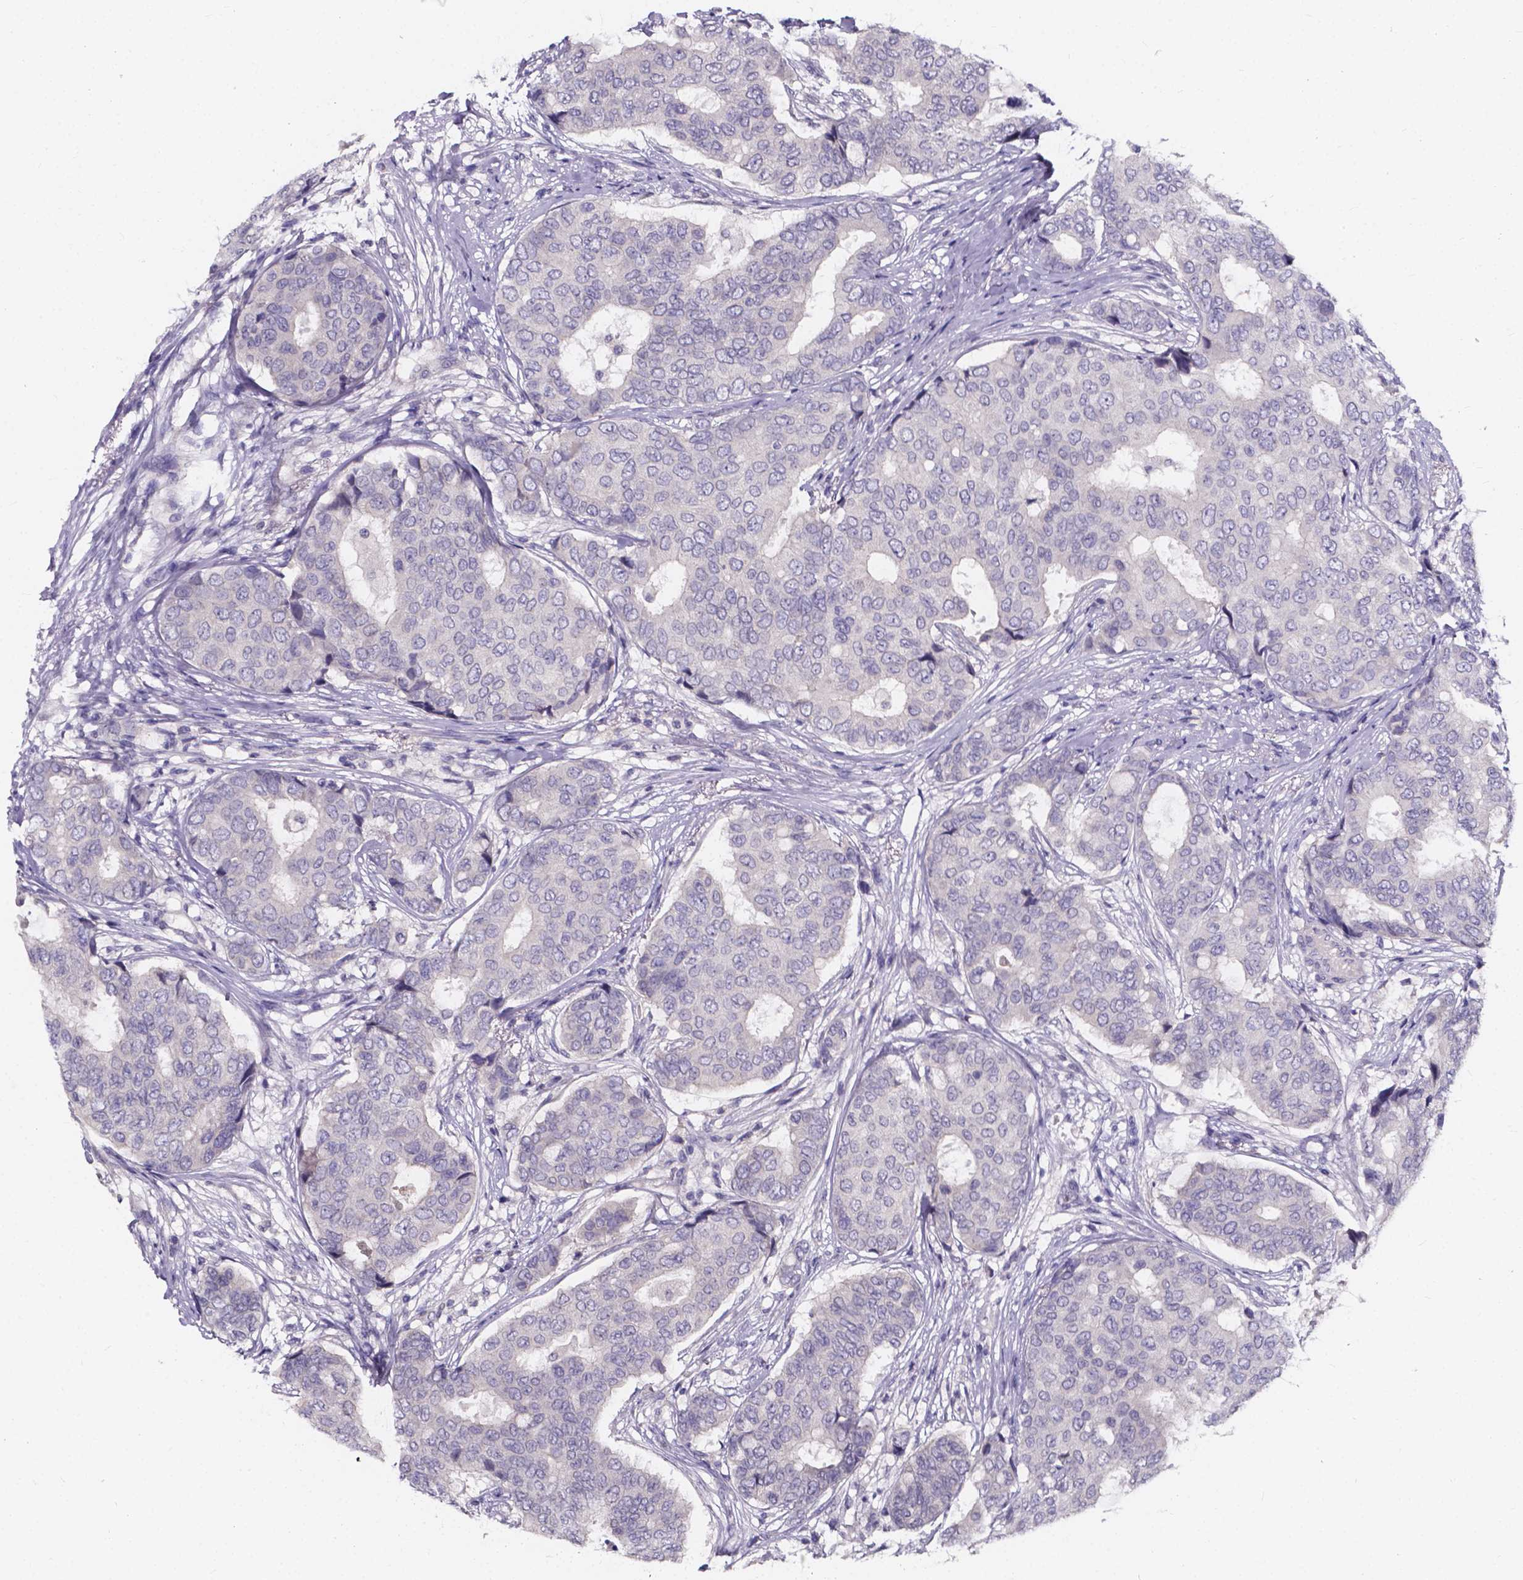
{"staining": {"intensity": "negative", "quantity": "none", "location": "none"}, "tissue": "breast cancer", "cell_type": "Tumor cells", "image_type": "cancer", "snomed": [{"axis": "morphology", "description": "Duct carcinoma"}, {"axis": "topography", "description": "Breast"}], "caption": "High power microscopy histopathology image of an immunohistochemistry (IHC) image of intraductal carcinoma (breast), revealing no significant staining in tumor cells. (DAB IHC visualized using brightfield microscopy, high magnification).", "gene": "SPOCD1", "patient": {"sex": "female", "age": 75}}